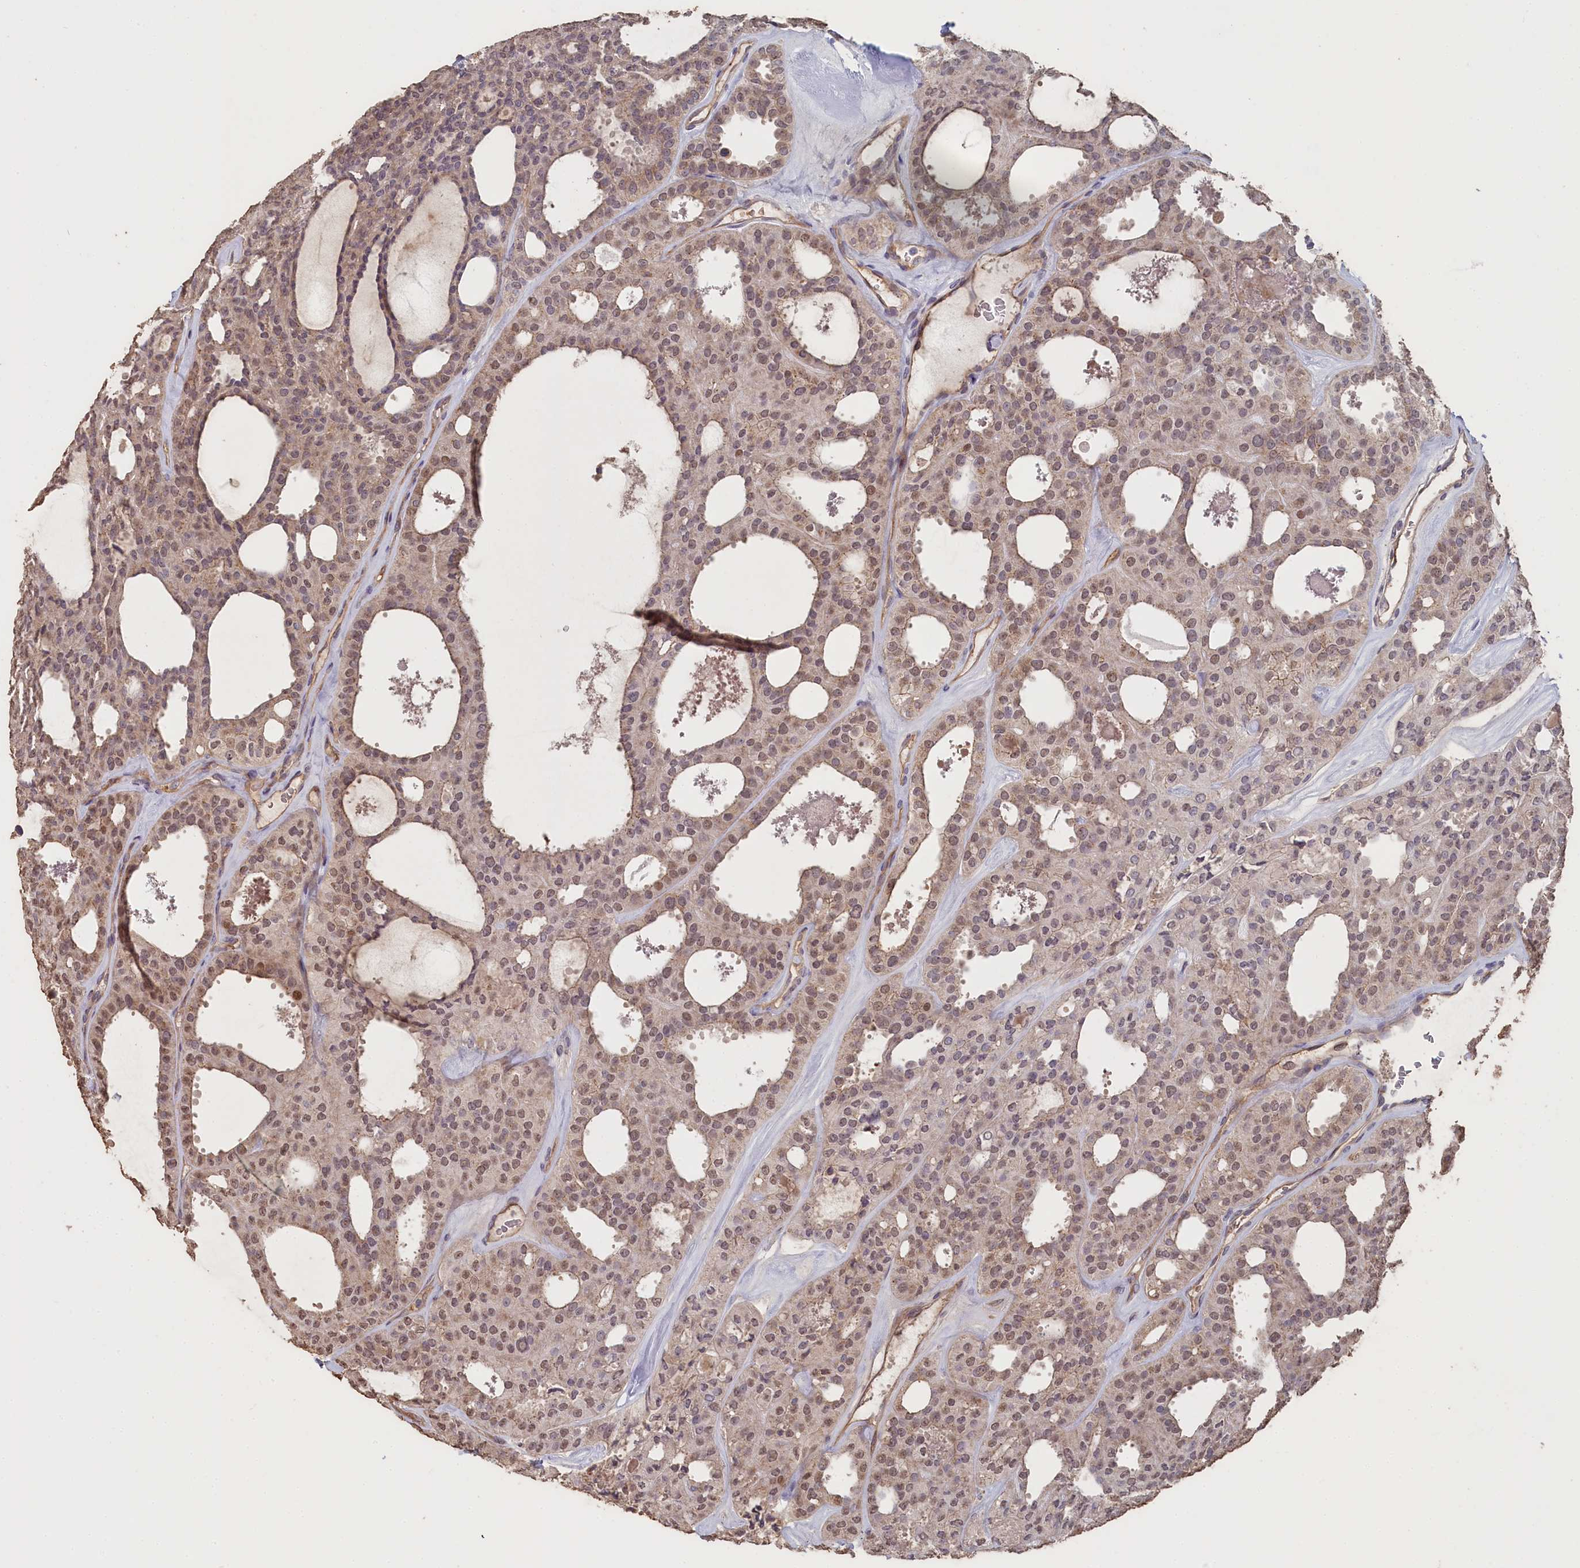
{"staining": {"intensity": "weak", "quantity": ">75%", "location": "cytoplasmic/membranous,nuclear"}, "tissue": "thyroid cancer", "cell_type": "Tumor cells", "image_type": "cancer", "snomed": [{"axis": "morphology", "description": "Follicular adenoma carcinoma, NOS"}, {"axis": "topography", "description": "Thyroid gland"}], "caption": "Immunohistochemical staining of thyroid cancer displays weak cytoplasmic/membranous and nuclear protein staining in about >75% of tumor cells.", "gene": "STX16", "patient": {"sex": "male", "age": 75}}